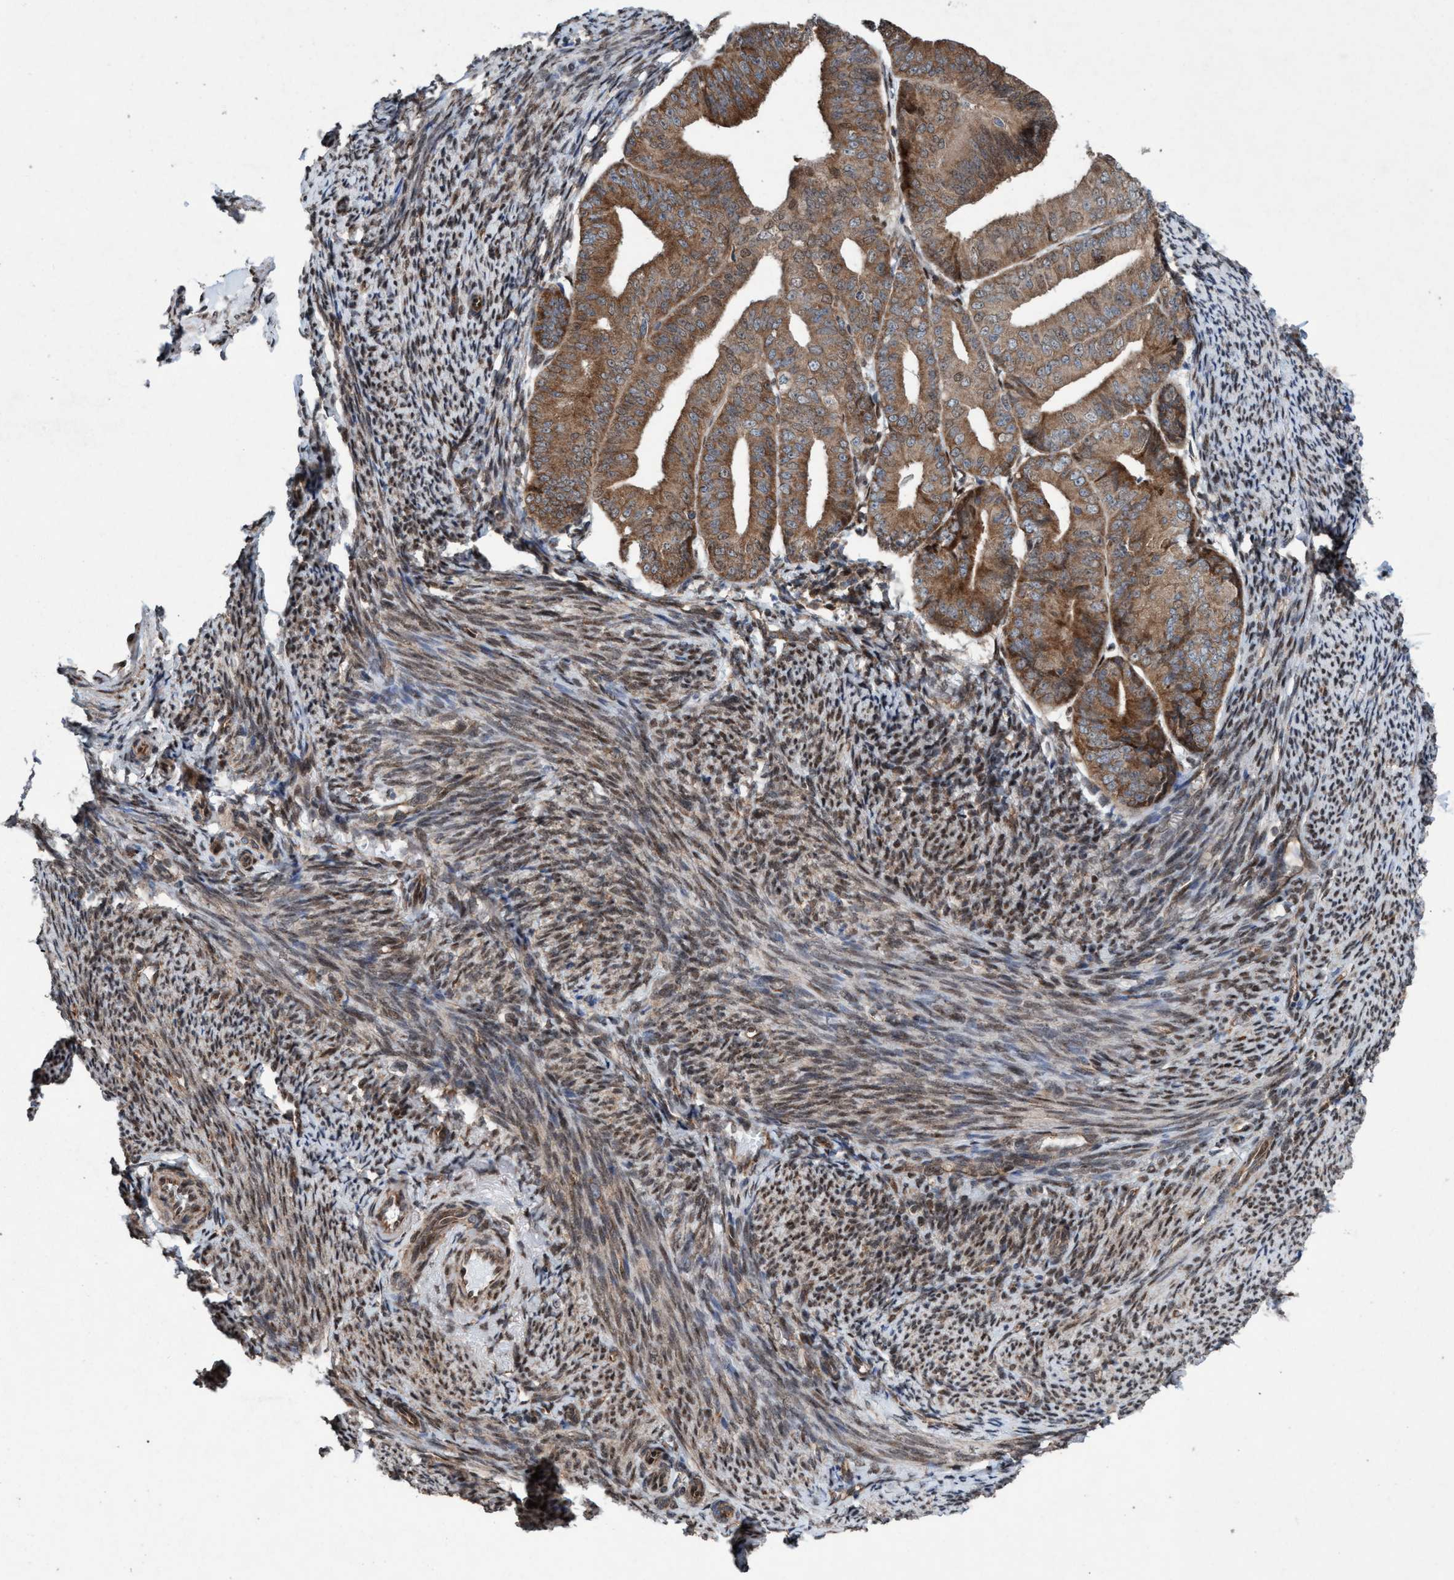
{"staining": {"intensity": "moderate", "quantity": ">75%", "location": "cytoplasmic/membranous,nuclear"}, "tissue": "endometrial cancer", "cell_type": "Tumor cells", "image_type": "cancer", "snomed": [{"axis": "morphology", "description": "Adenocarcinoma, NOS"}, {"axis": "topography", "description": "Endometrium"}], "caption": "The image demonstrates immunohistochemical staining of endometrial adenocarcinoma. There is moderate cytoplasmic/membranous and nuclear positivity is identified in approximately >75% of tumor cells.", "gene": "METAP2", "patient": {"sex": "female", "age": 63}}